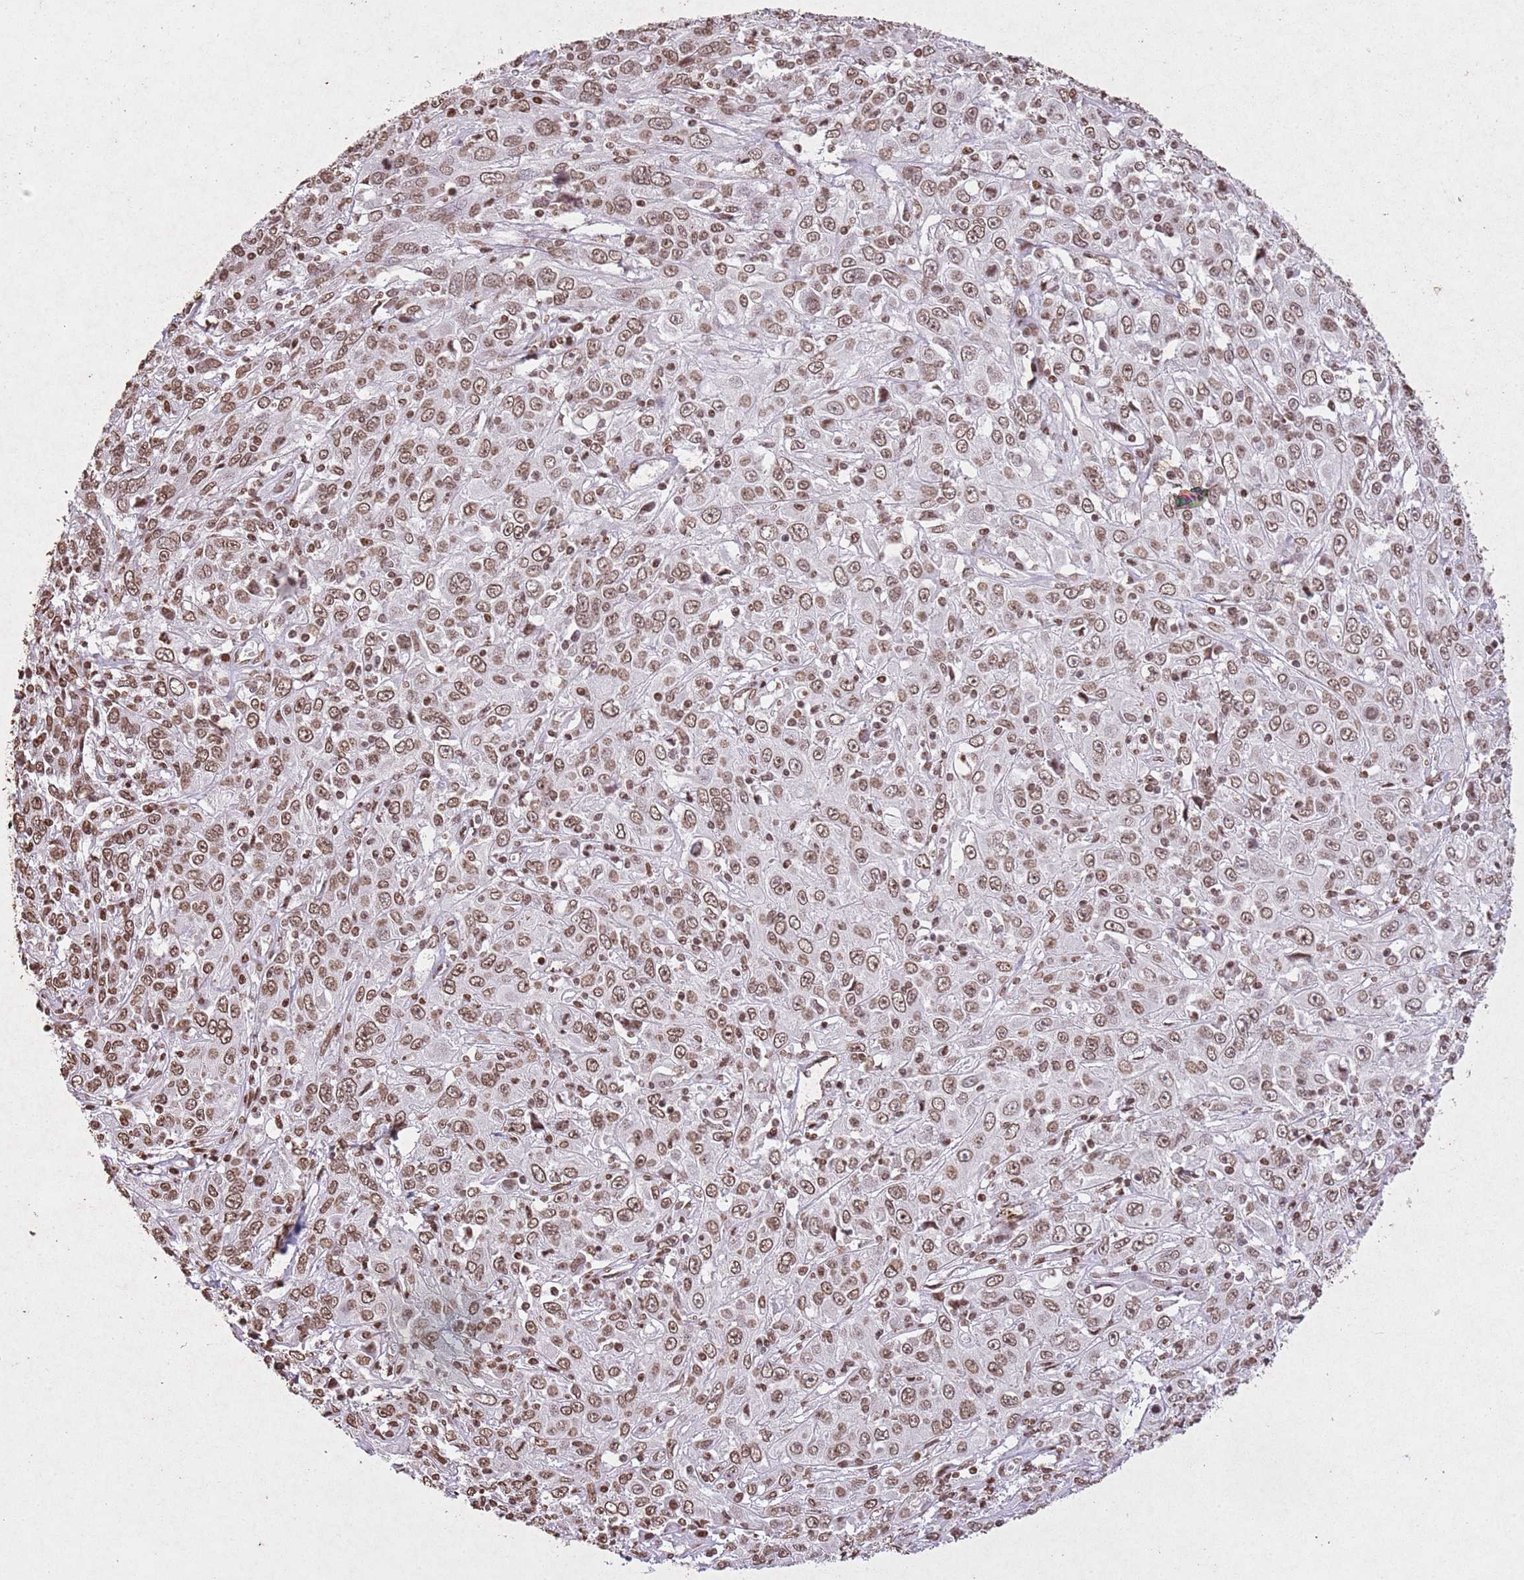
{"staining": {"intensity": "moderate", "quantity": ">75%", "location": "nuclear"}, "tissue": "cervical cancer", "cell_type": "Tumor cells", "image_type": "cancer", "snomed": [{"axis": "morphology", "description": "Squamous cell carcinoma, NOS"}, {"axis": "topography", "description": "Cervix"}], "caption": "The histopathology image exhibits staining of cervical squamous cell carcinoma, revealing moderate nuclear protein staining (brown color) within tumor cells.", "gene": "BMAL1", "patient": {"sex": "female", "age": 46}}